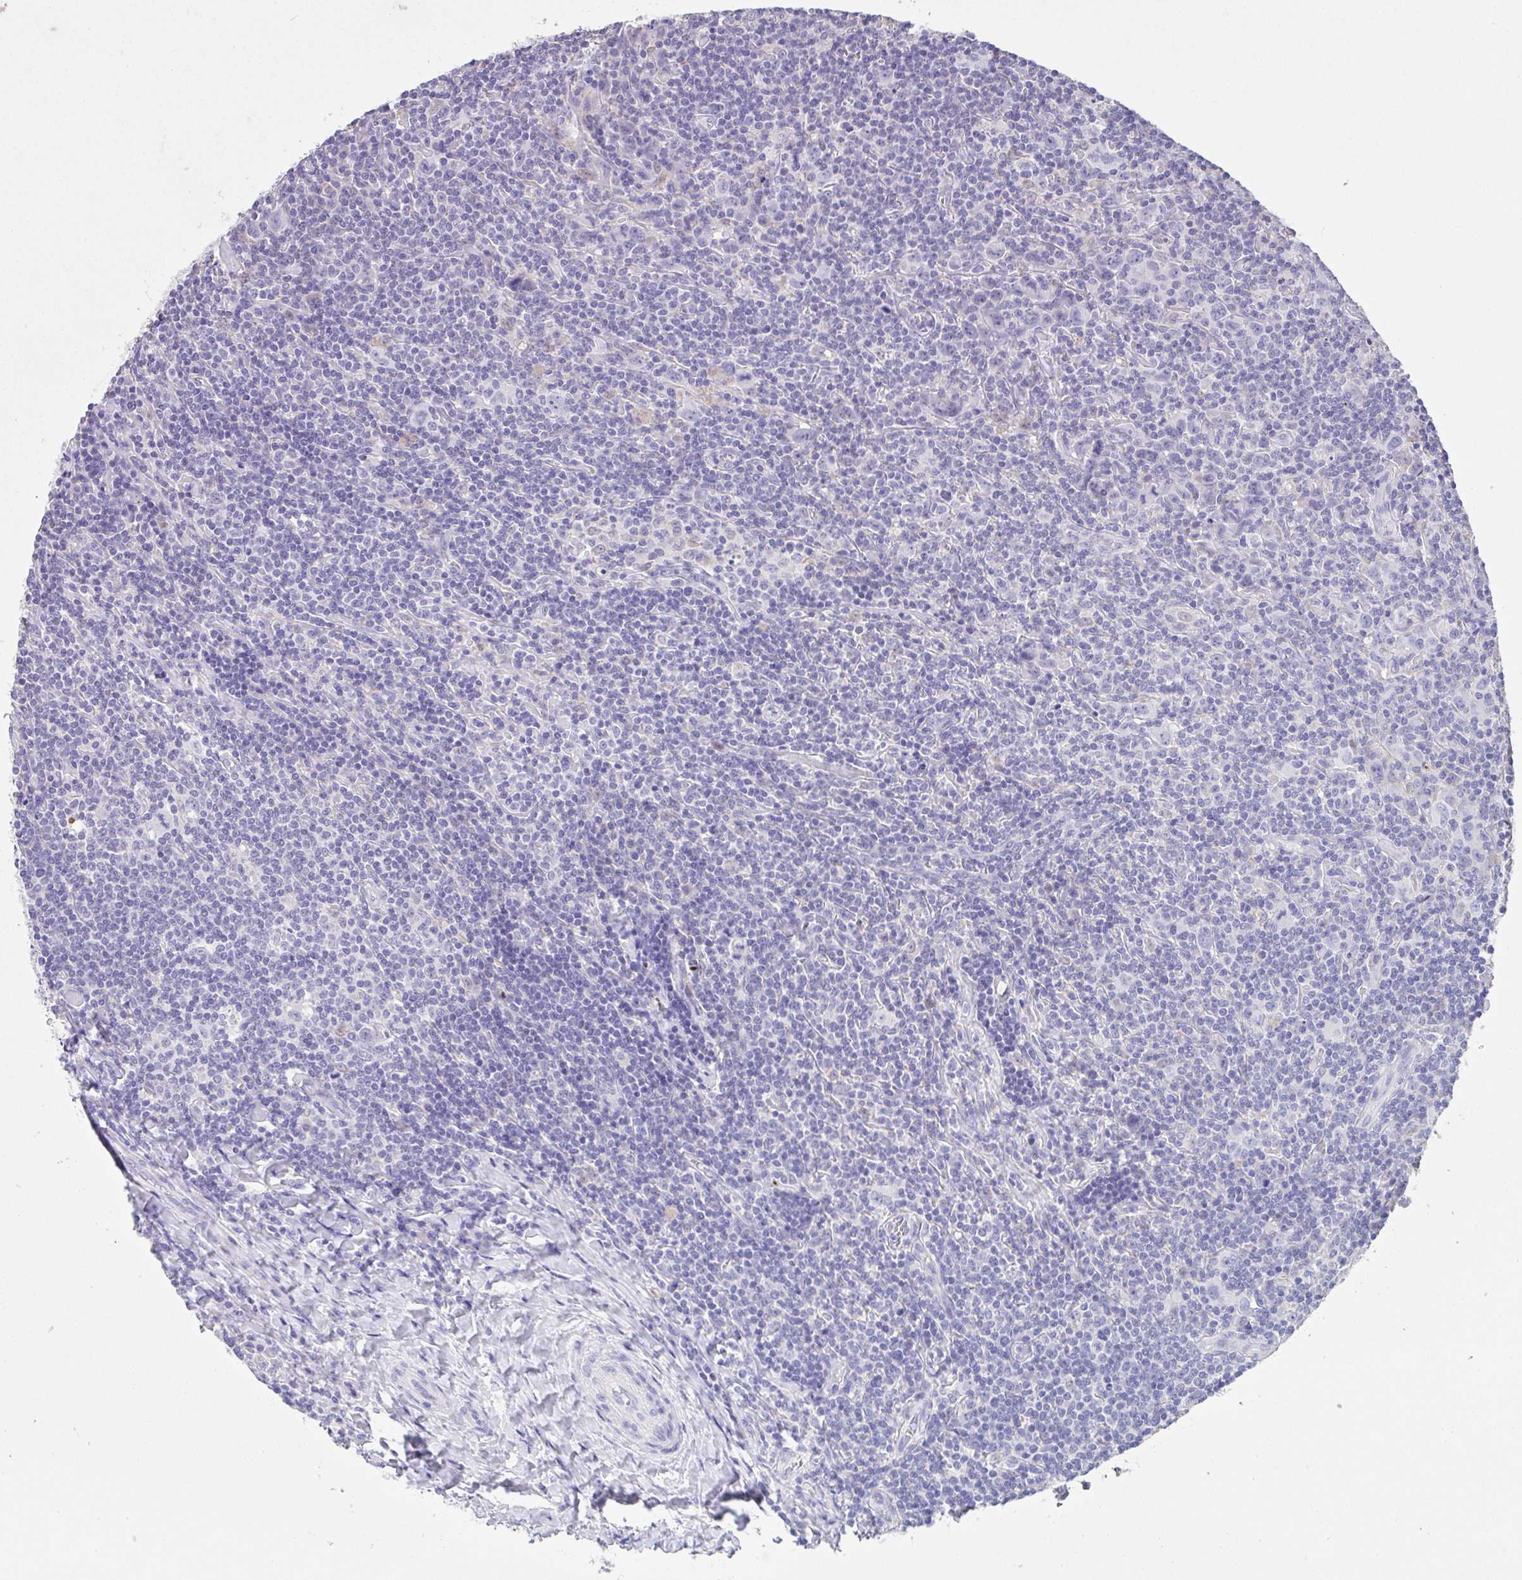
{"staining": {"intensity": "negative", "quantity": "none", "location": "none"}, "tissue": "lymphoma", "cell_type": "Tumor cells", "image_type": "cancer", "snomed": [{"axis": "morphology", "description": "Hodgkin's disease, NOS"}, {"axis": "topography", "description": "Lymph node"}], "caption": "IHC micrograph of human lymphoma stained for a protein (brown), which displays no positivity in tumor cells. Brightfield microscopy of immunohistochemistry stained with DAB (3,3'-diaminobenzidine) (brown) and hematoxylin (blue), captured at high magnification.", "gene": "CA10", "patient": {"sex": "female", "age": 18}}